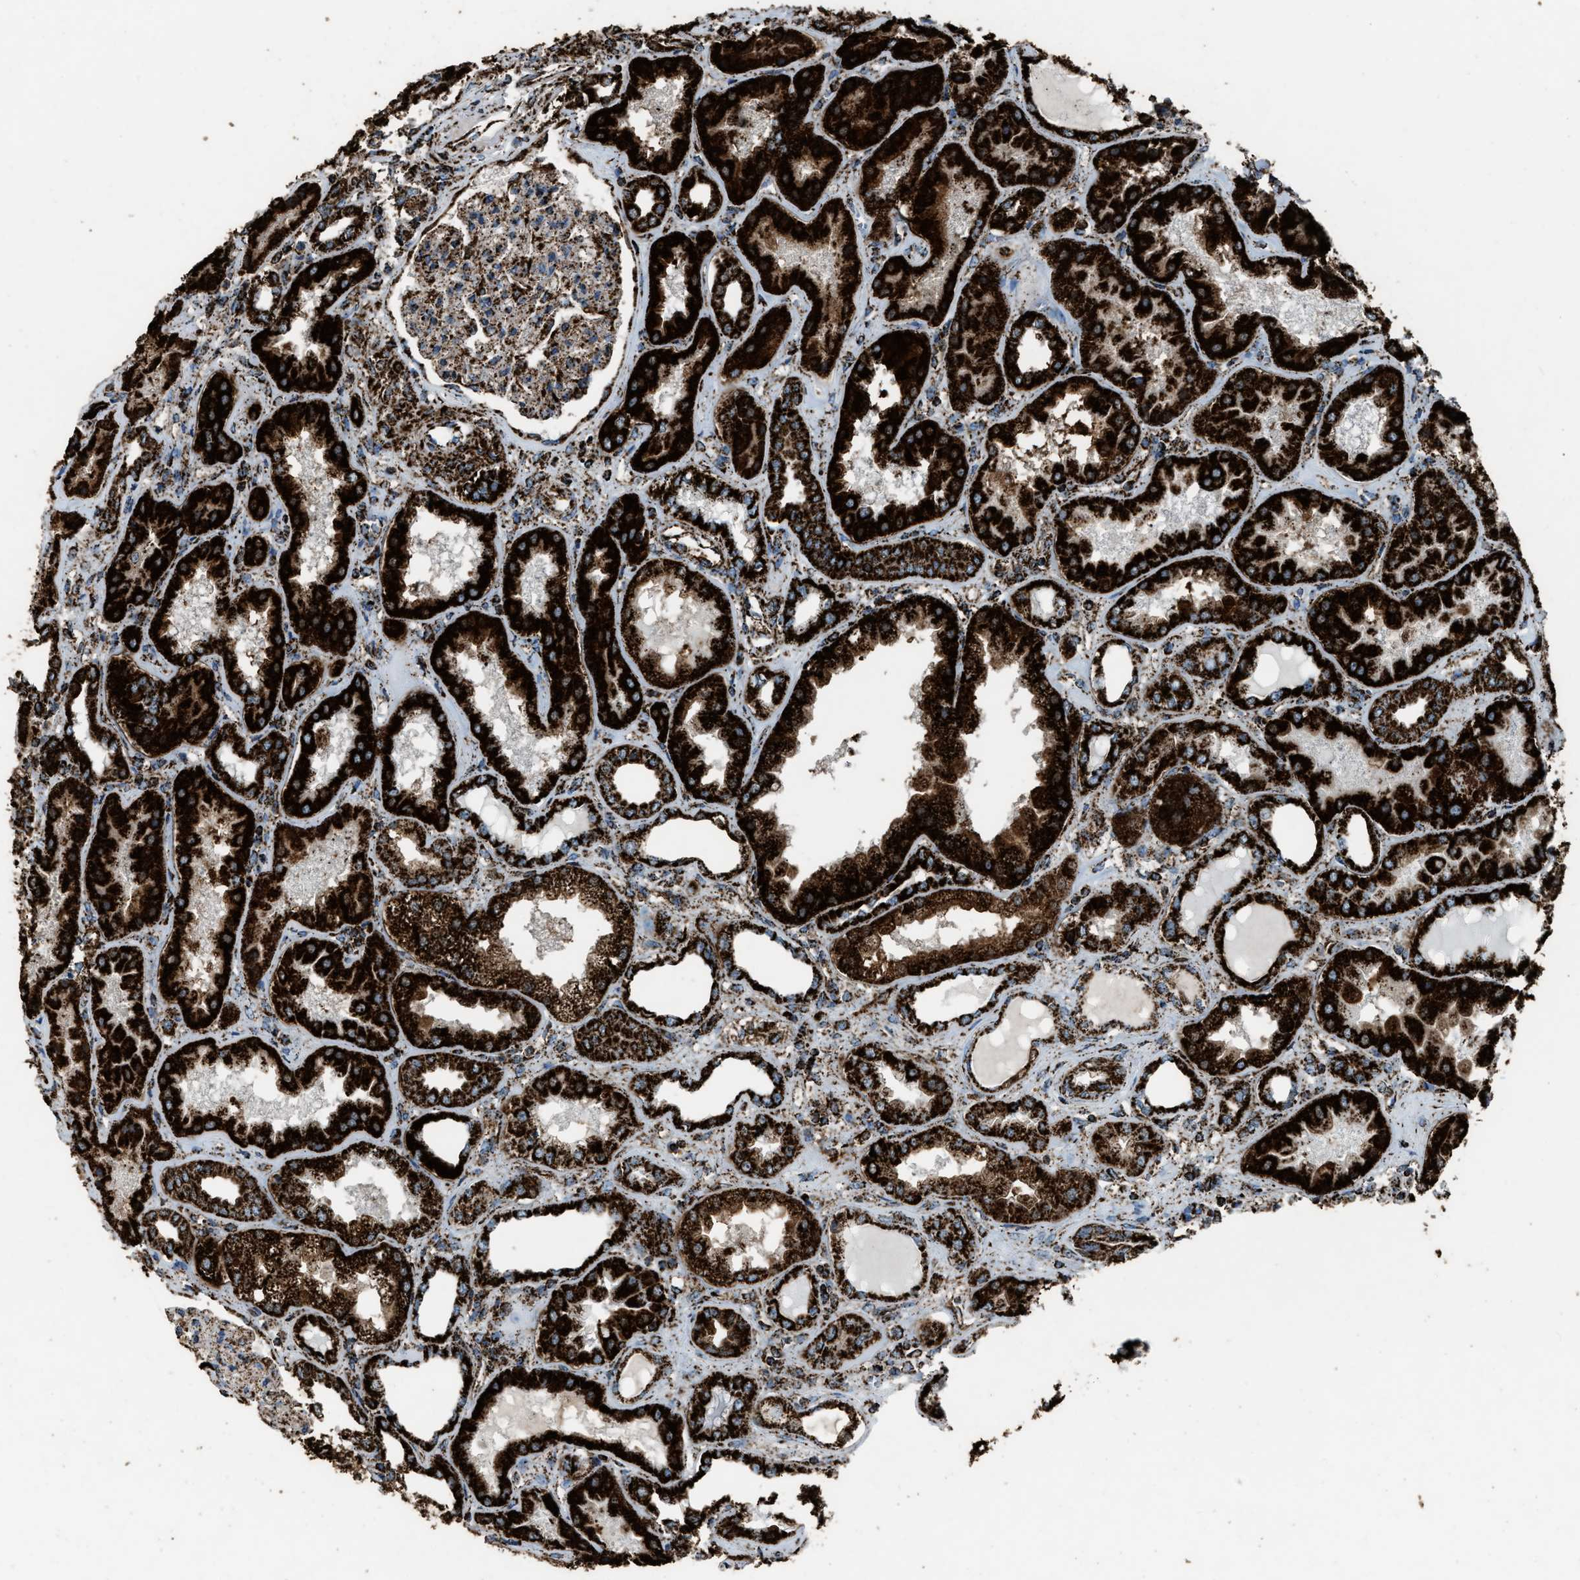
{"staining": {"intensity": "moderate", "quantity": ">75%", "location": "cytoplasmic/membranous"}, "tissue": "kidney", "cell_type": "Cells in glomeruli", "image_type": "normal", "snomed": [{"axis": "morphology", "description": "Normal tissue, NOS"}, {"axis": "topography", "description": "Kidney"}], "caption": "This histopathology image displays immunohistochemistry staining of normal kidney, with medium moderate cytoplasmic/membranous staining in approximately >75% of cells in glomeruli.", "gene": "MDH2", "patient": {"sex": "female", "age": 56}}